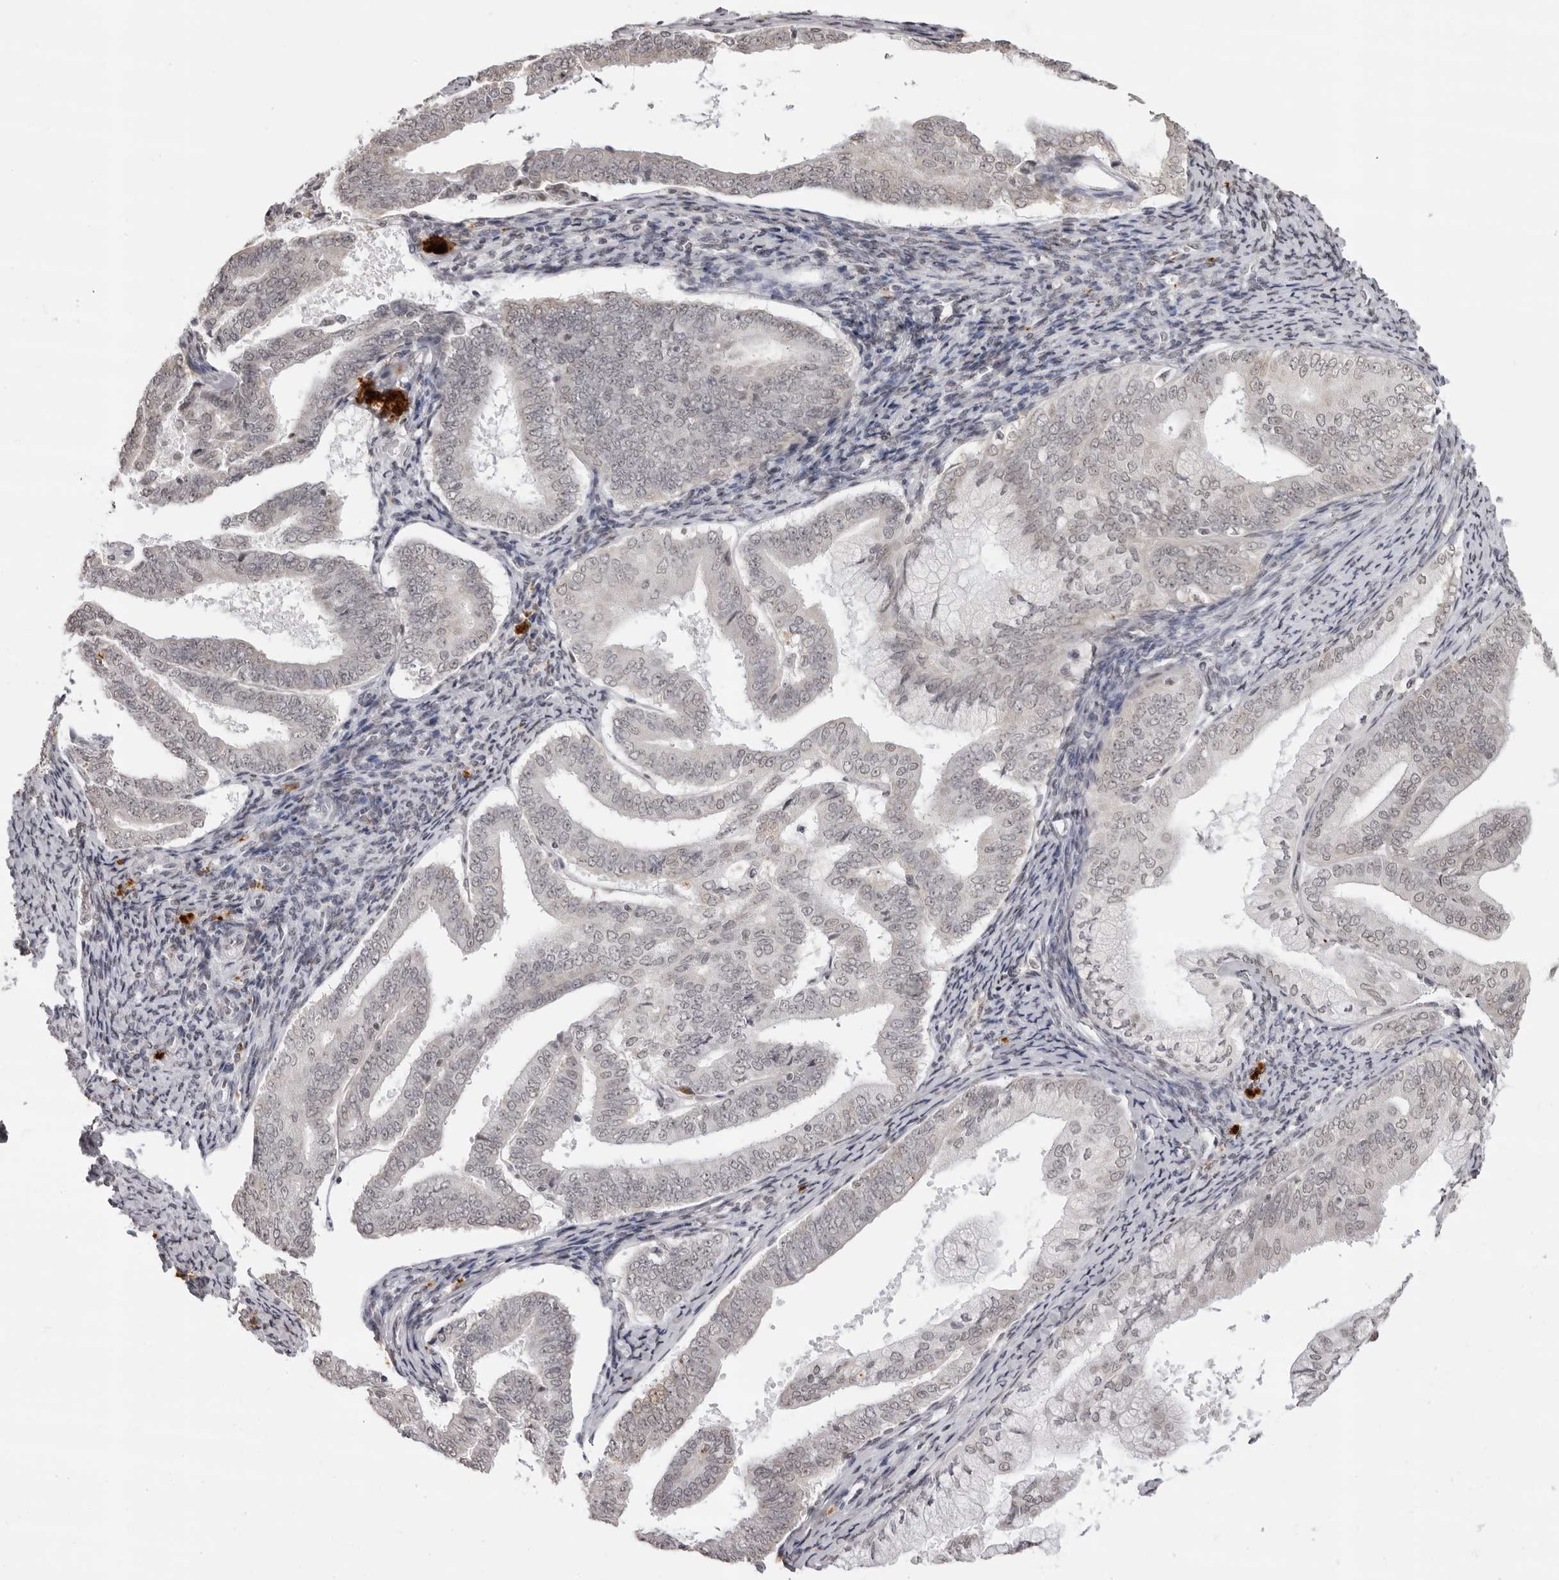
{"staining": {"intensity": "weak", "quantity": "<25%", "location": "nuclear"}, "tissue": "endometrial cancer", "cell_type": "Tumor cells", "image_type": "cancer", "snomed": [{"axis": "morphology", "description": "Adenocarcinoma, NOS"}, {"axis": "topography", "description": "Endometrium"}], "caption": "Tumor cells show no significant protein positivity in endometrial cancer. (Brightfield microscopy of DAB immunohistochemistry (IHC) at high magnification).", "gene": "NTM", "patient": {"sex": "female", "age": 63}}